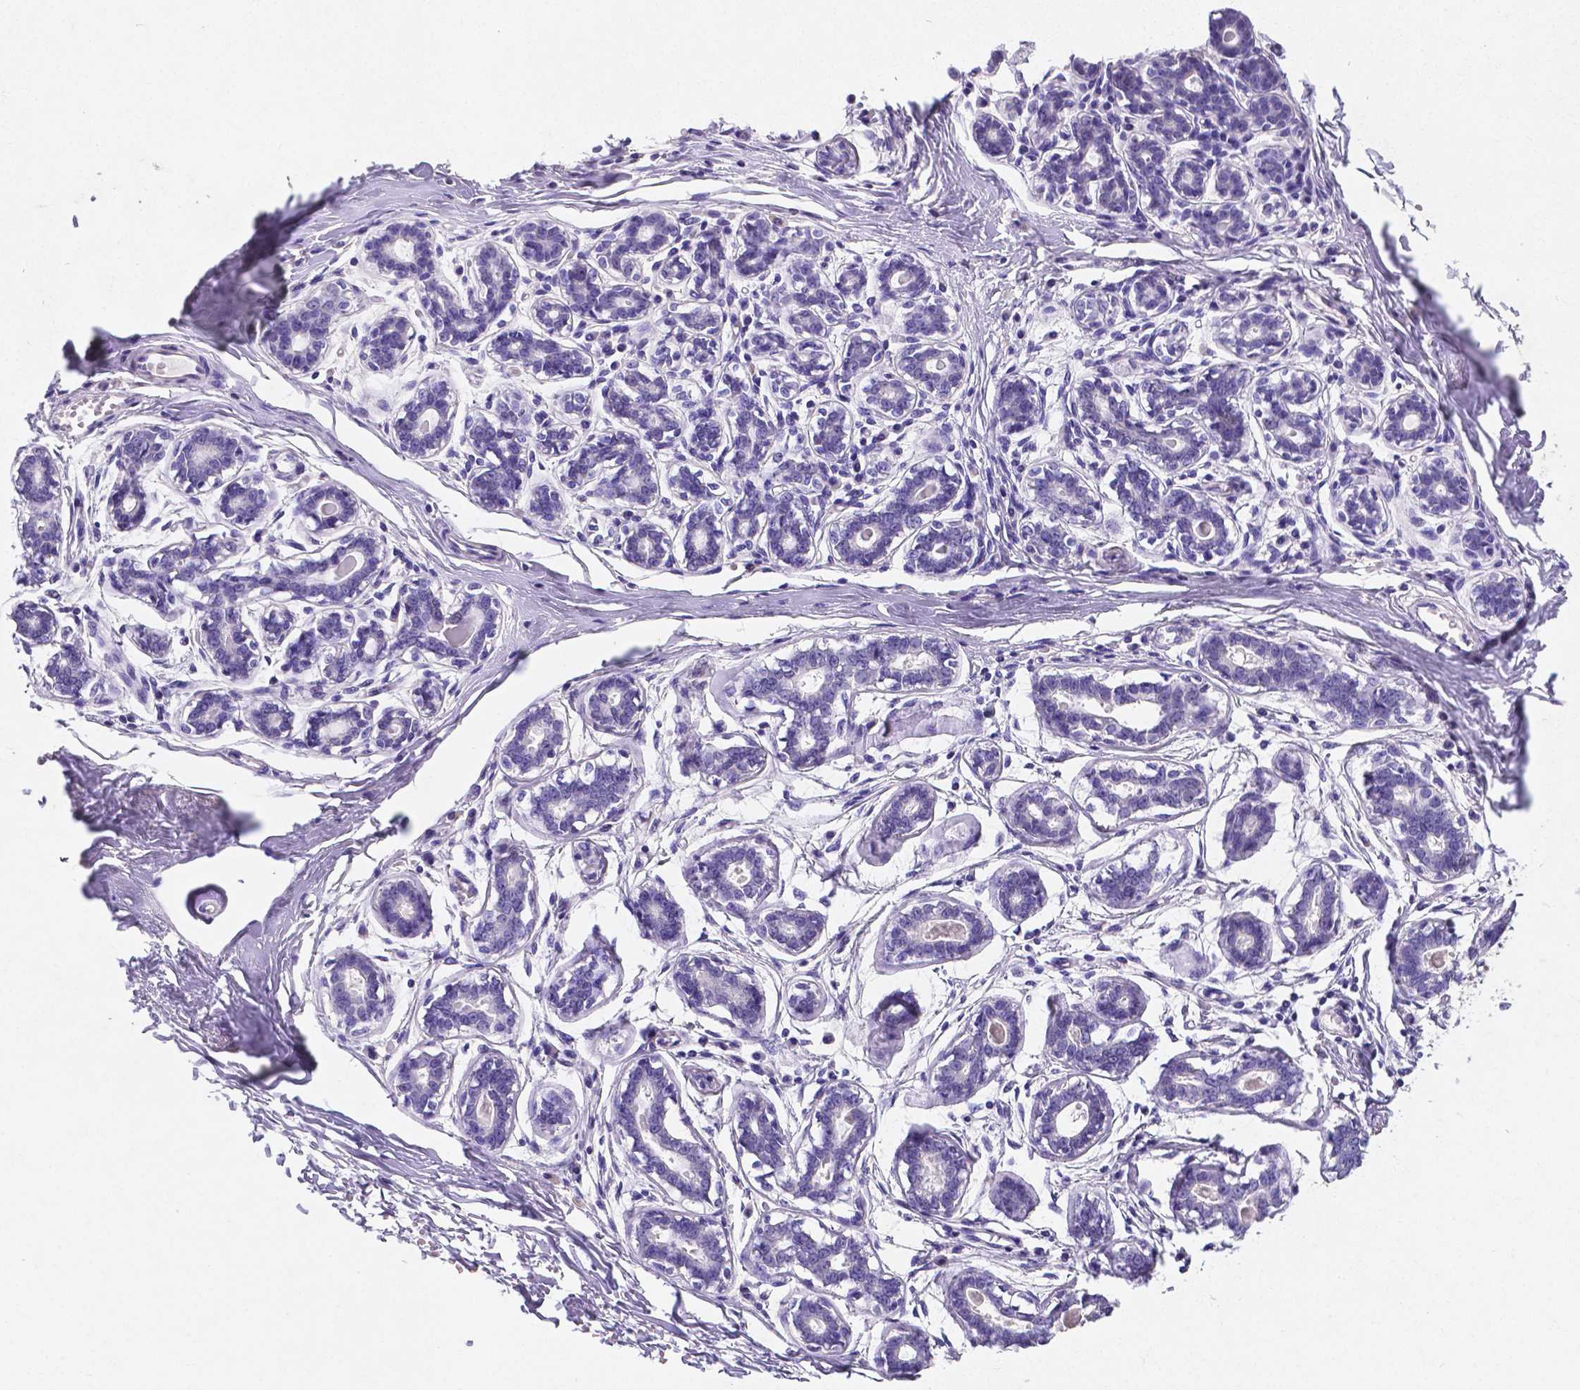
{"staining": {"intensity": "negative", "quantity": "none", "location": "none"}, "tissue": "breast", "cell_type": "Adipocytes", "image_type": "normal", "snomed": [{"axis": "morphology", "description": "Normal tissue, NOS"}, {"axis": "topography", "description": "Skin"}, {"axis": "topography", "description": "Breast"}], "caption": "Immunohistochemical staining of normal human breast shows no significant positivity in adipocytes. The staining is performed using DAB brown chromogen with nuclei counter-stained in using hematoxylin.", "gene": "SATB2", "patient": {"sex": "female", "age": 43}}